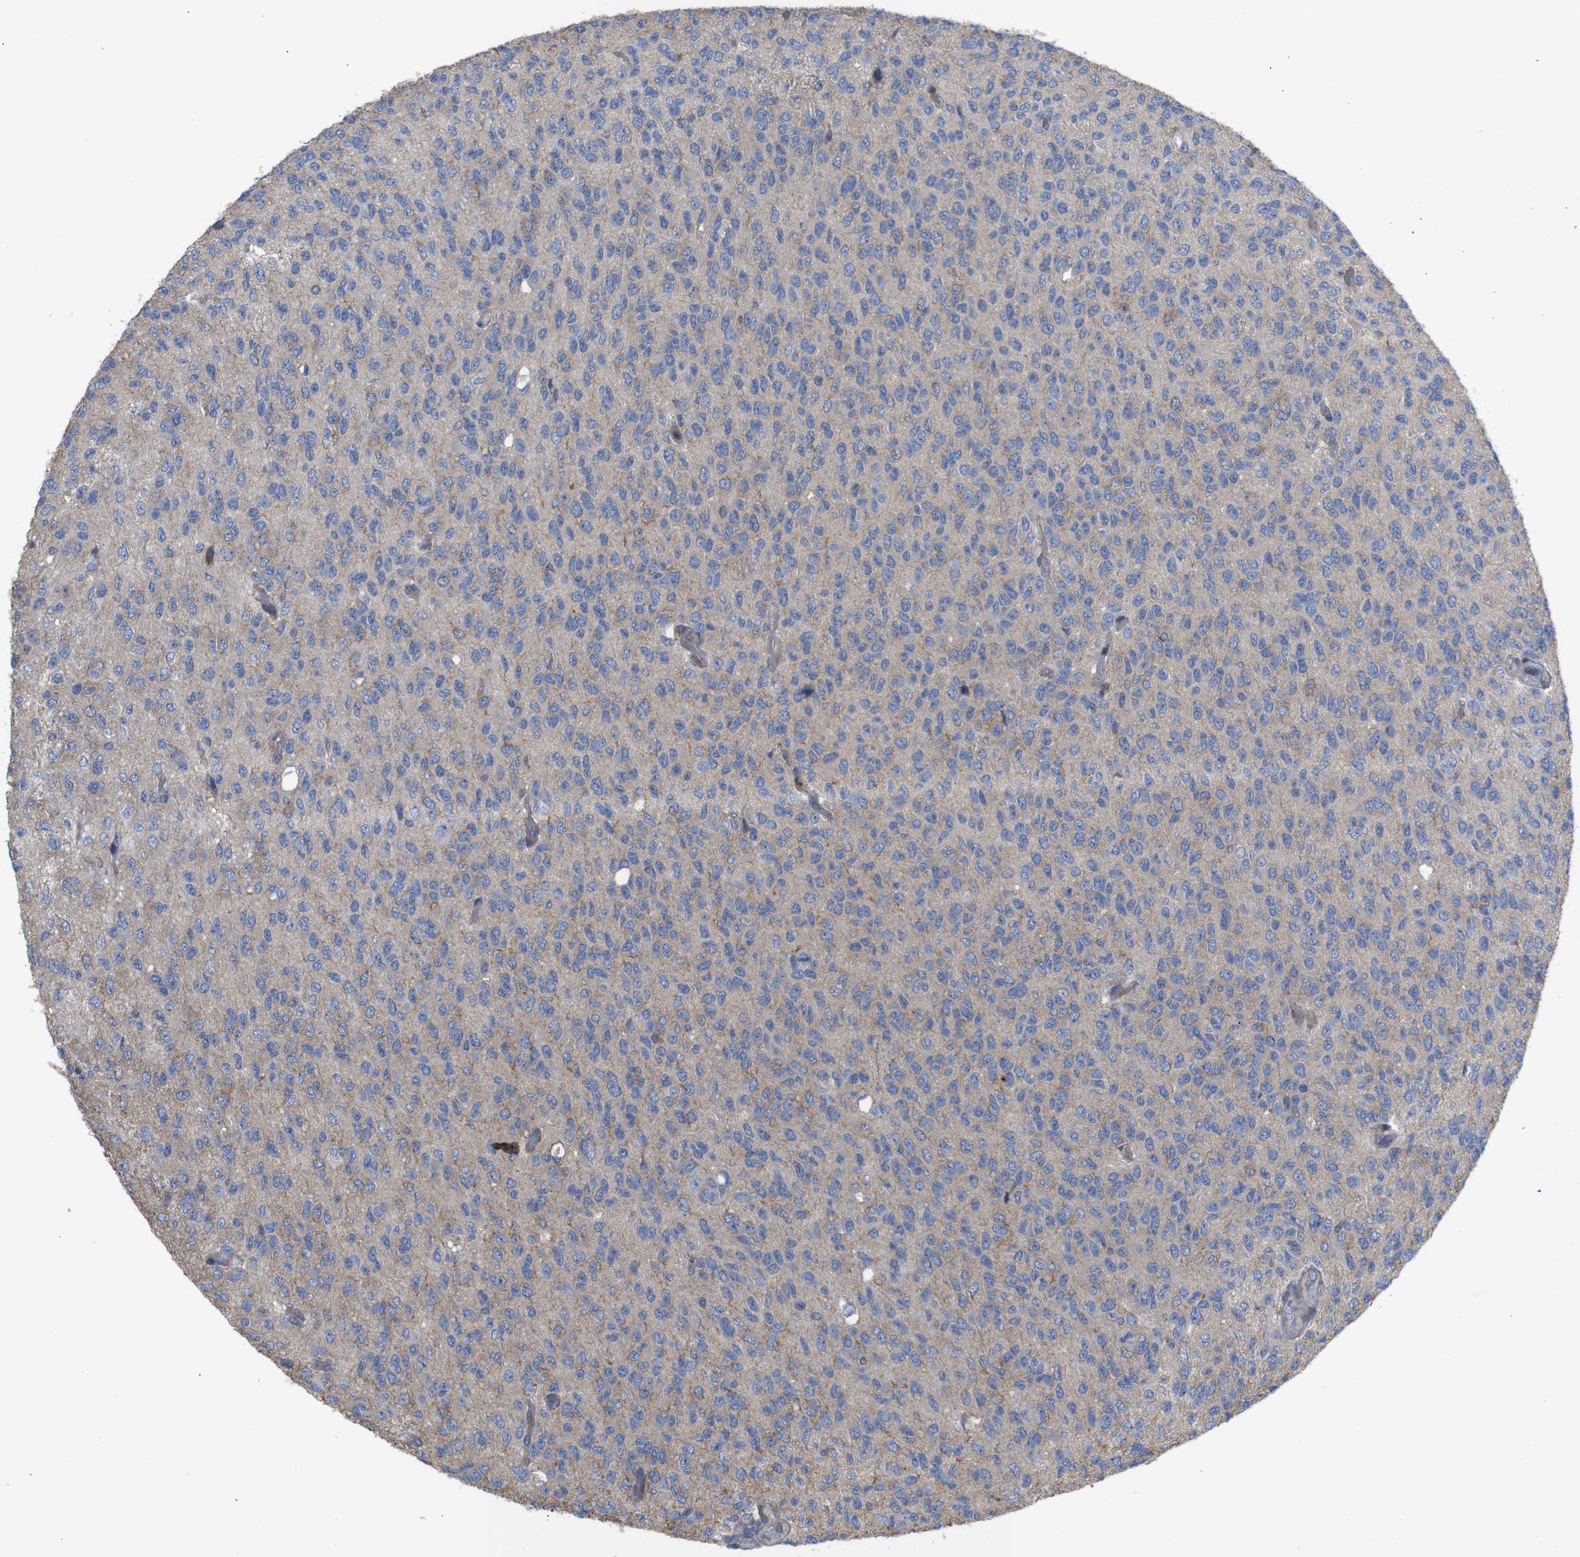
{"staining": {"intensity": "weak", "quantity": "25%-75%", "location": "cytoplasmic/membranous"}, "tissue": "glioma", "cell_type": "Tumor cells", "image_type": "cancer", "snomed": [{"axis": "morphology", "description": "Glioma, malignant, High grade"}, {"axis": "topography", "description": "pancreas cauda"}], "caption": "This histopathology image demonstrates glioma stained with immunohistochemistry to label a protein in brown. The cytoplasmic/membranous of tumor cells show weak positivity for the protein. Nuclei are counter-stained blue.", "gene": "PTPN1", "patient": {"sex": "male", "age": 60}}